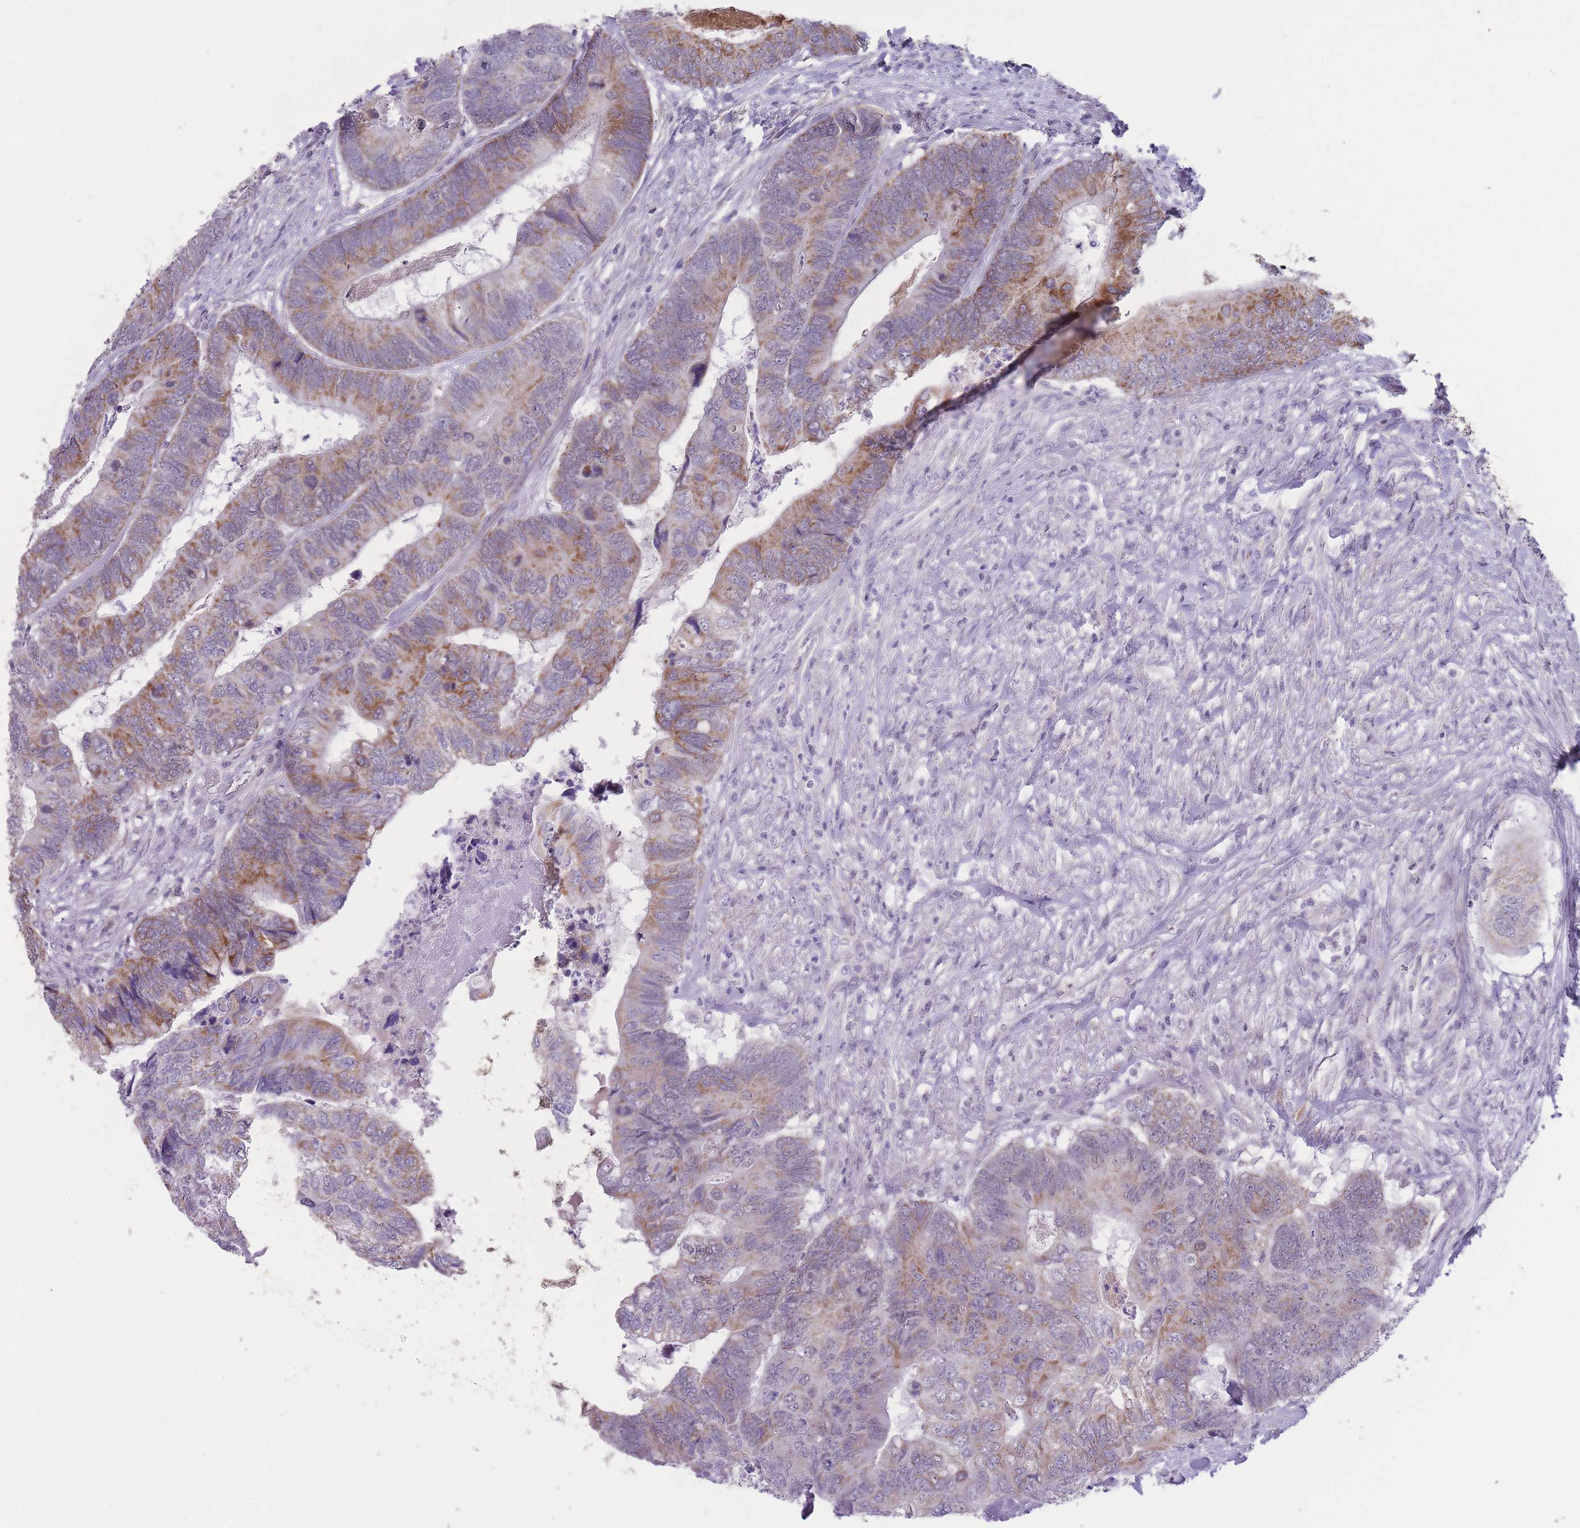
{"staining": {"intensity": "moderate", "quantity": "25%-75%", "location": "cytoplasmic/membranous"}, "tissue": "colorectal cancer", "cell_type": "Tumor cells", "image_type": "cancer", "snomed": [{"axis": "morphology", "description": "Adenocarcinoma, NOS"}, {"axis": "topography", "description": "Colon"}], "caption": "Tumor cells show medium levels of moderate cytoplasmic/membranous staining in about 25%-75% of cells in human colorectal cancer (adenocarcinoma).", "gene": "ZBTB24", "patient": {"sex": "female", "age": 67}}